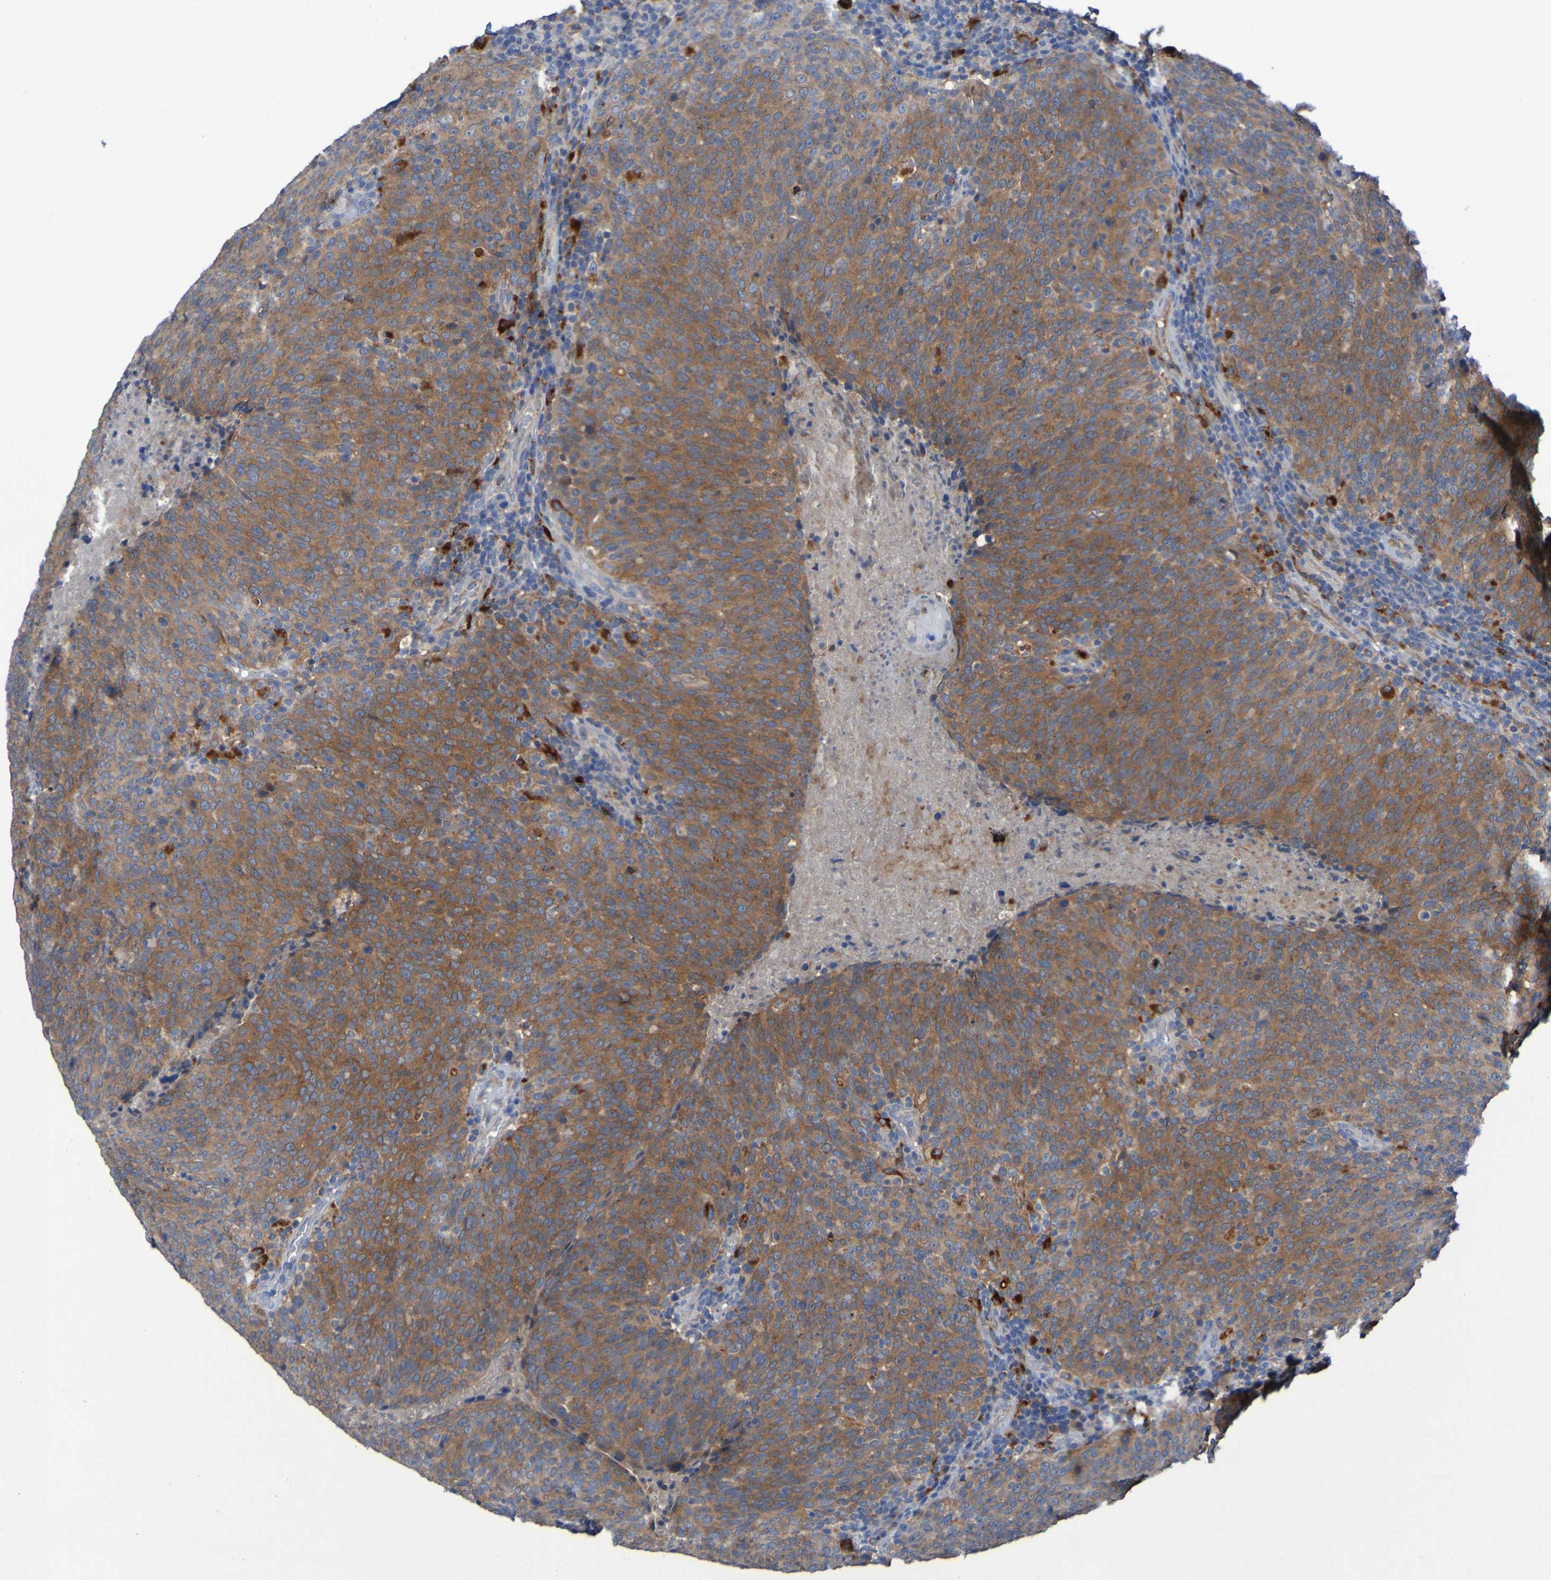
{"staining": {"intensity": "strong", "quantity": ">75%", "location": "cytoplasmic/membranous"}, "tissue": "head and neck cancer", "cell_type": "Tumor cells", "image_type": "cancer", "snomed": [{"axis": "morphology", "description": "Squamous cell carcinoma, NOS"}, {"axis": "morphology", "description": "Squamous cell carcinoma, metastatic, NOS"}, {"axis": "topography", "description": "Lymph node"}, {"axis": "topography", "description": "Head-Neck"}], "caption": "A histopathology image showing strong cytoplasmic/membranous staining in approximately >75% of tumor cells in head and neck squamous cell carcinoma, as visualized by brown immunohistochemical staining.", "gene": "ARHGEF16", "patient": {"sex": "male", "age": 62}}